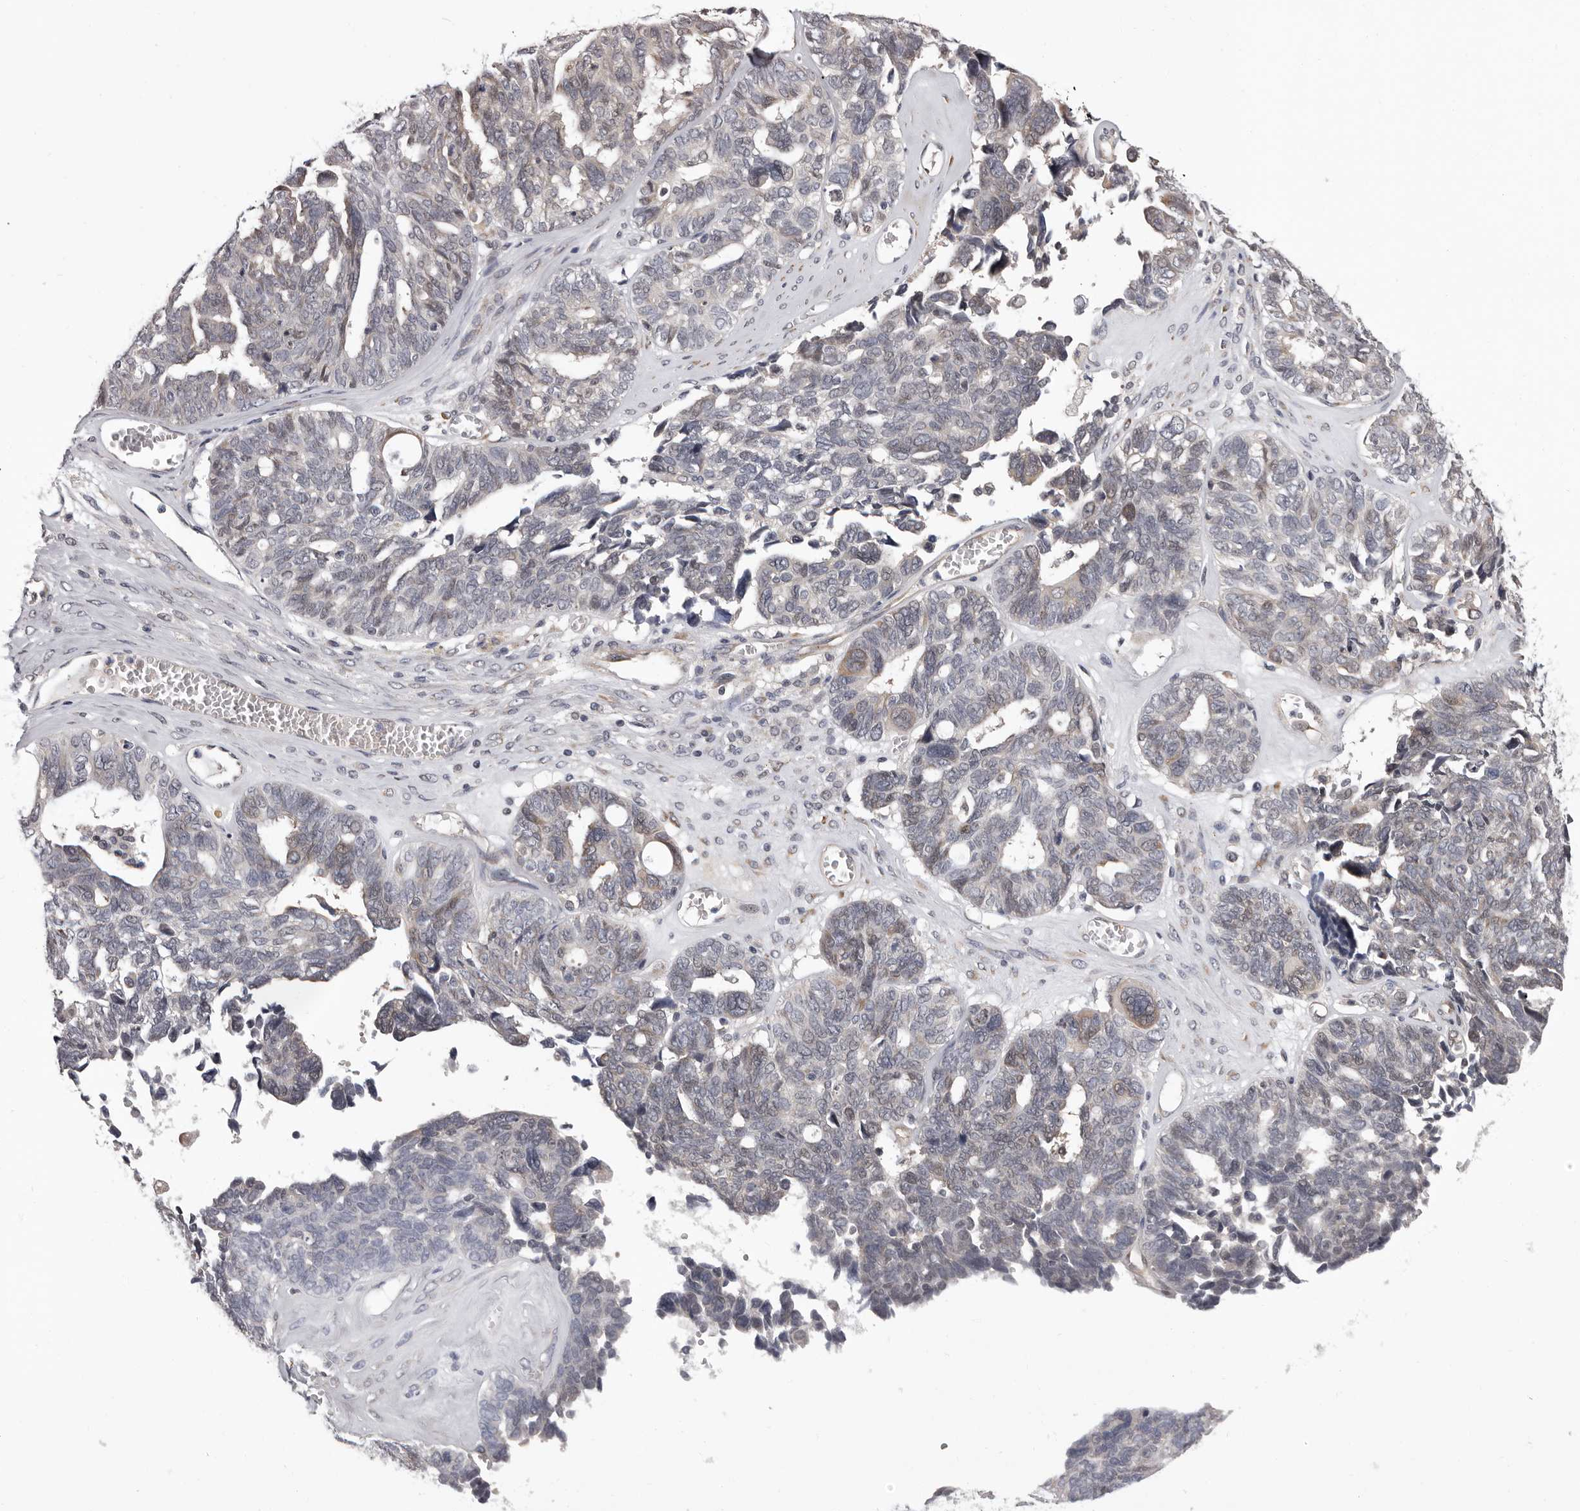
{"staining": {"intensity": "weak", "quantity": "<25%", "location": "cytoplasmic/membranous"}, "tissue": "ovarian cancer", "cell_type": "Tumor cells", "image_type": "cancer", "snomed": [{"axis": "morphology", "description": "Cystadenocarcinoma, serous, NOS"}, {"axis": "topography", "description": "Ovary"}], "caption": "Immunohistochemistry micrograph of neoplastic tissue: ovarian cancer (serous cystadenocarcinoma) stained with DAB (3,3'-diaminobenzidine) reveals no significant protein positivity in tumor cells.", "gene": "MED8", "patient": {"sex": "female", "age": 79}}